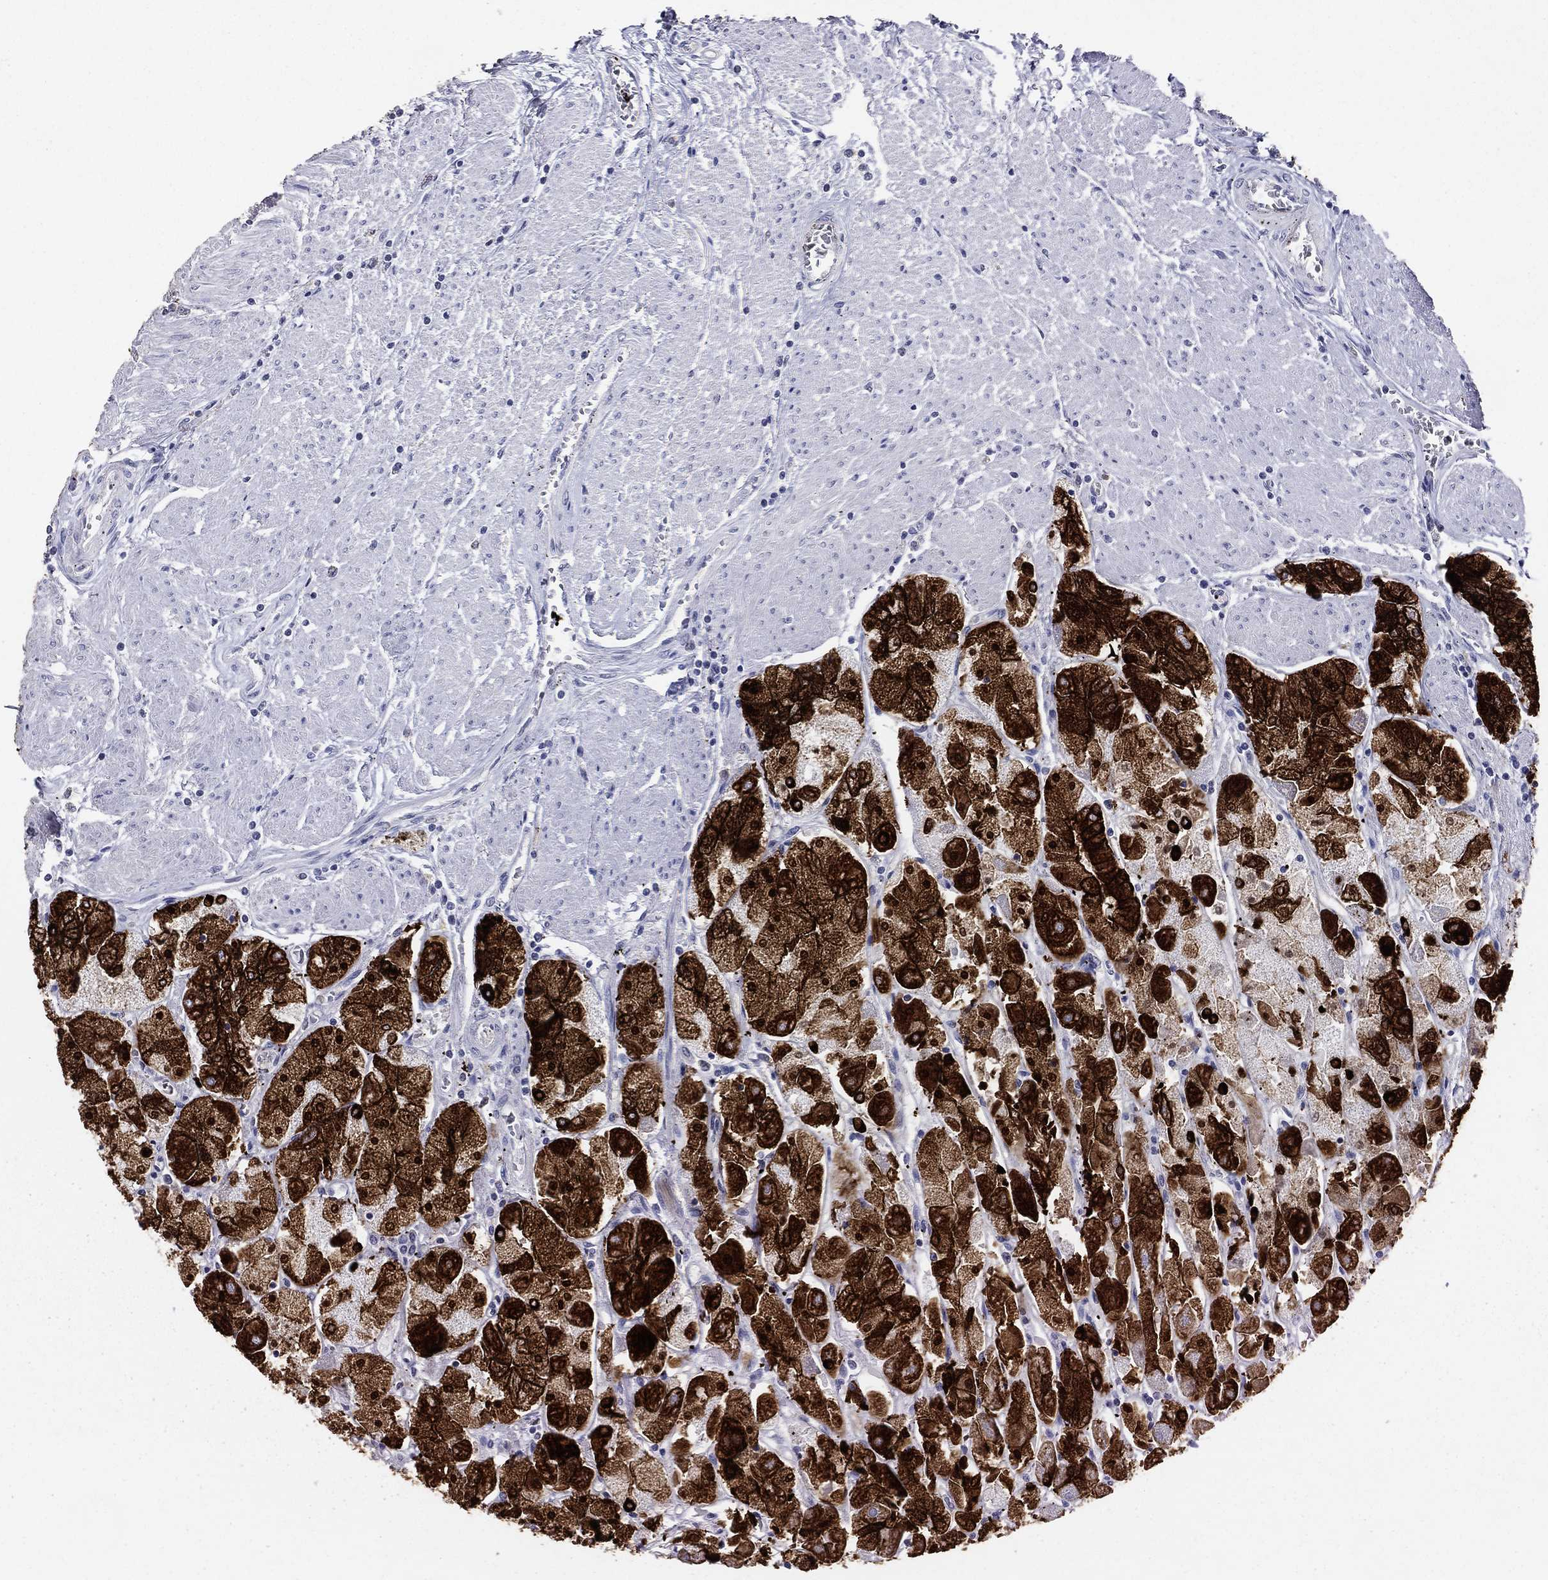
{"staining": {"intensity": "strong", "quantity": ">75%", "location": "cytoplasmic/membranous"}, "tissue": "stomach", "cell_type": "Glandular cells", "image_type": "normal", "snomed": [{"axis": "morphology", "description": "Normal tissue, NOS"}, {"axis": "topography", "description": "Stomach"}], "caption": "DAB (3,3'-diaminobenzidine) immunohistochemical staining of normal human stomach reveals strong cytoplasmic/membranous protein positivity in about >75% of glandular cells. The staining was performed using DAB (3,3'-diaminobenzidine) to visualize the protein expression in brown, while the nuclei were stained in blue with hematoxylin (Magnification: 20x).", "gene": "KRT7", "patient": {"sex": "male", "age": 70}}